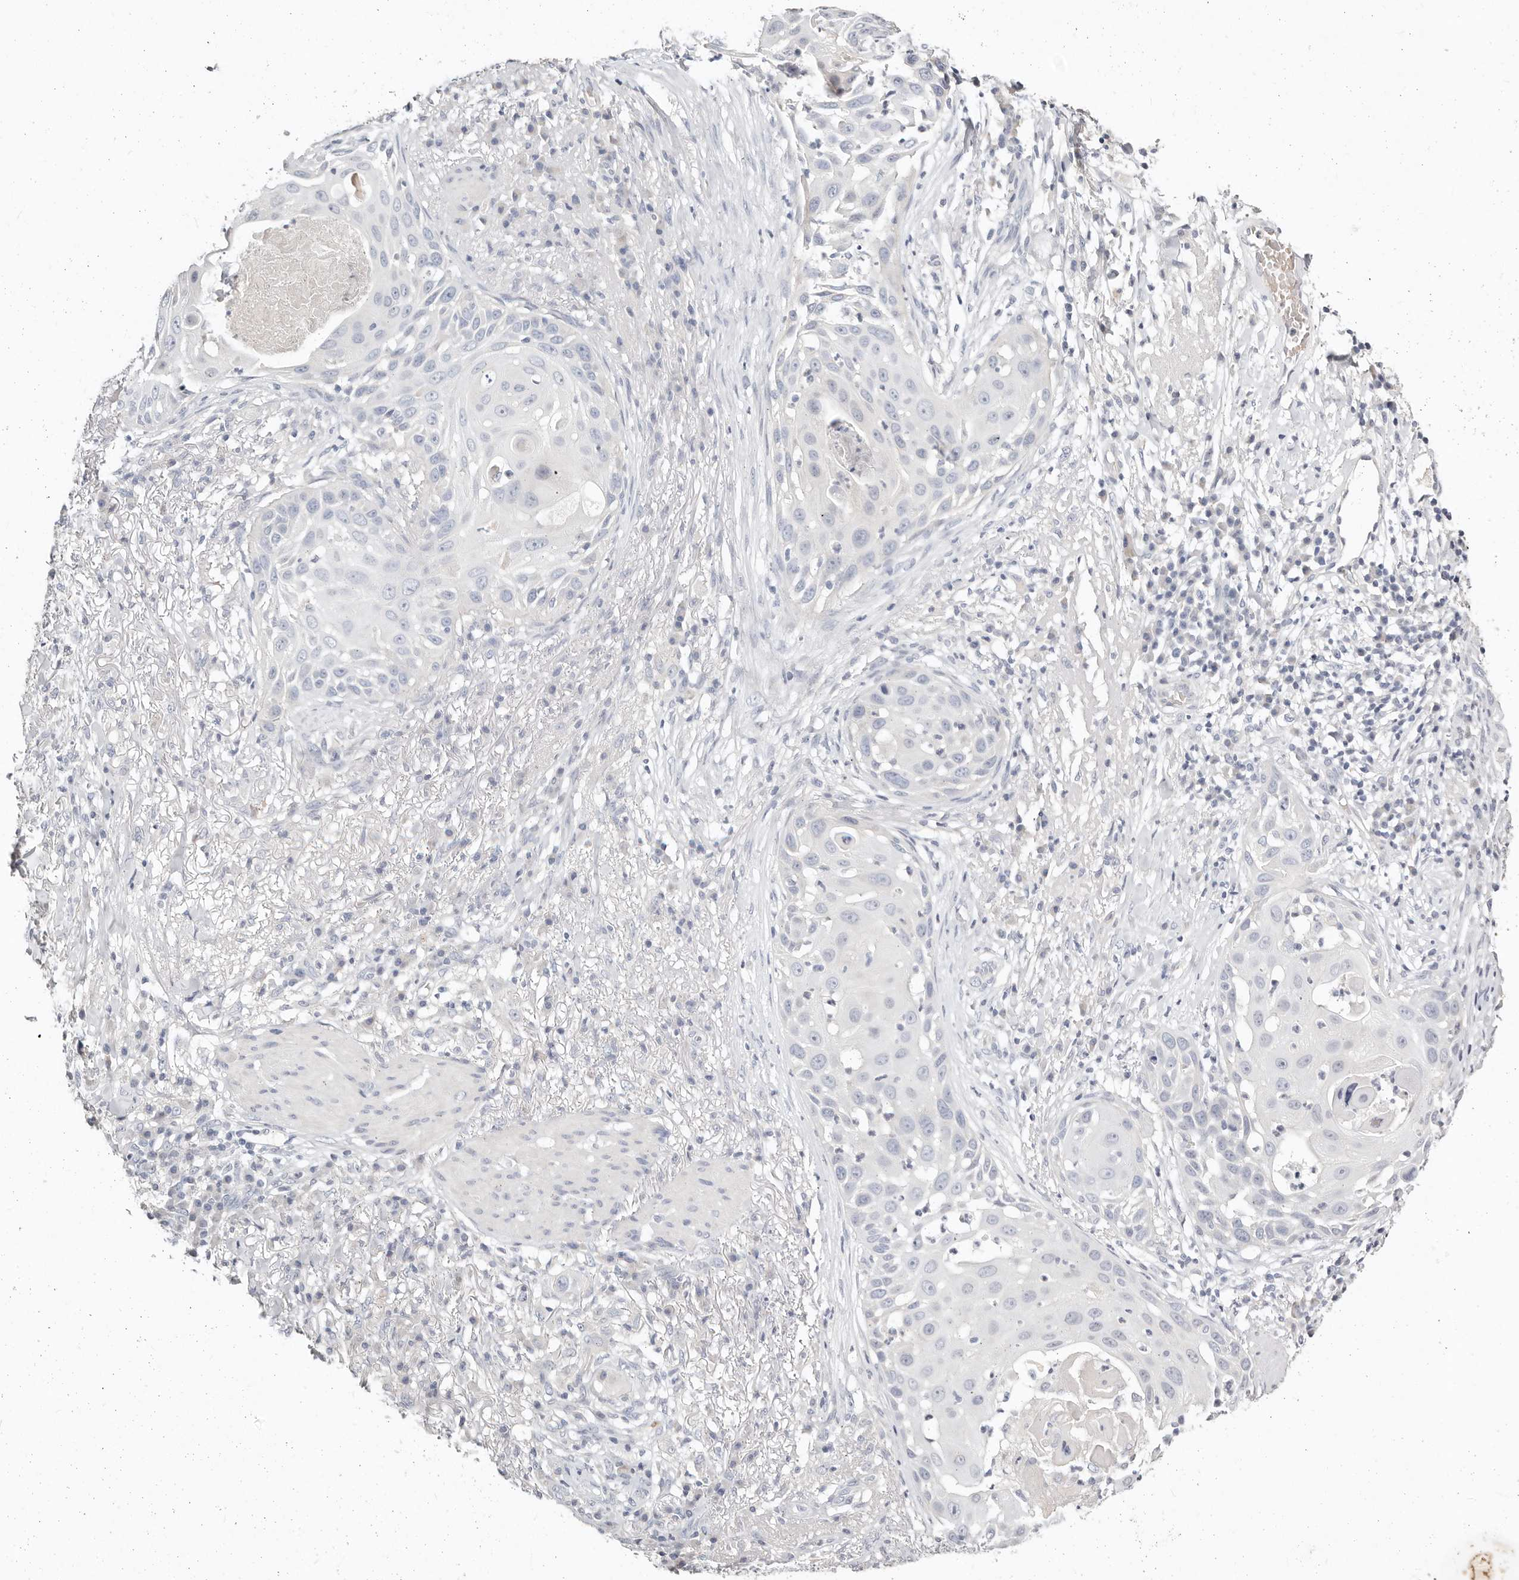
{"staining": {"intensity": "negative", "quantity": "none", "location": "none"}, "tissue": "skin cancer", "cell_type": "Tumor cells", "image_type": "cancer", "snomed": [{"axis": "morphology", "description": "Squamous cell carcinoma, NOS"}, {"axis": "topography", "description": "Skin"}], "caption": "This is a photomicrograph of immunohistochemistry (IHC) staining of squamous cell carcinoma (skin), which shows no staining in tumor cells. (Stains: DAB (3,3'-diaminobenzidine) IHC with hematoxylin counter stain, Microscopy: brightfield microscopy at high magnification).", "gene": "TMEM63B", "patient": {"sex": "female", "age": 44}}